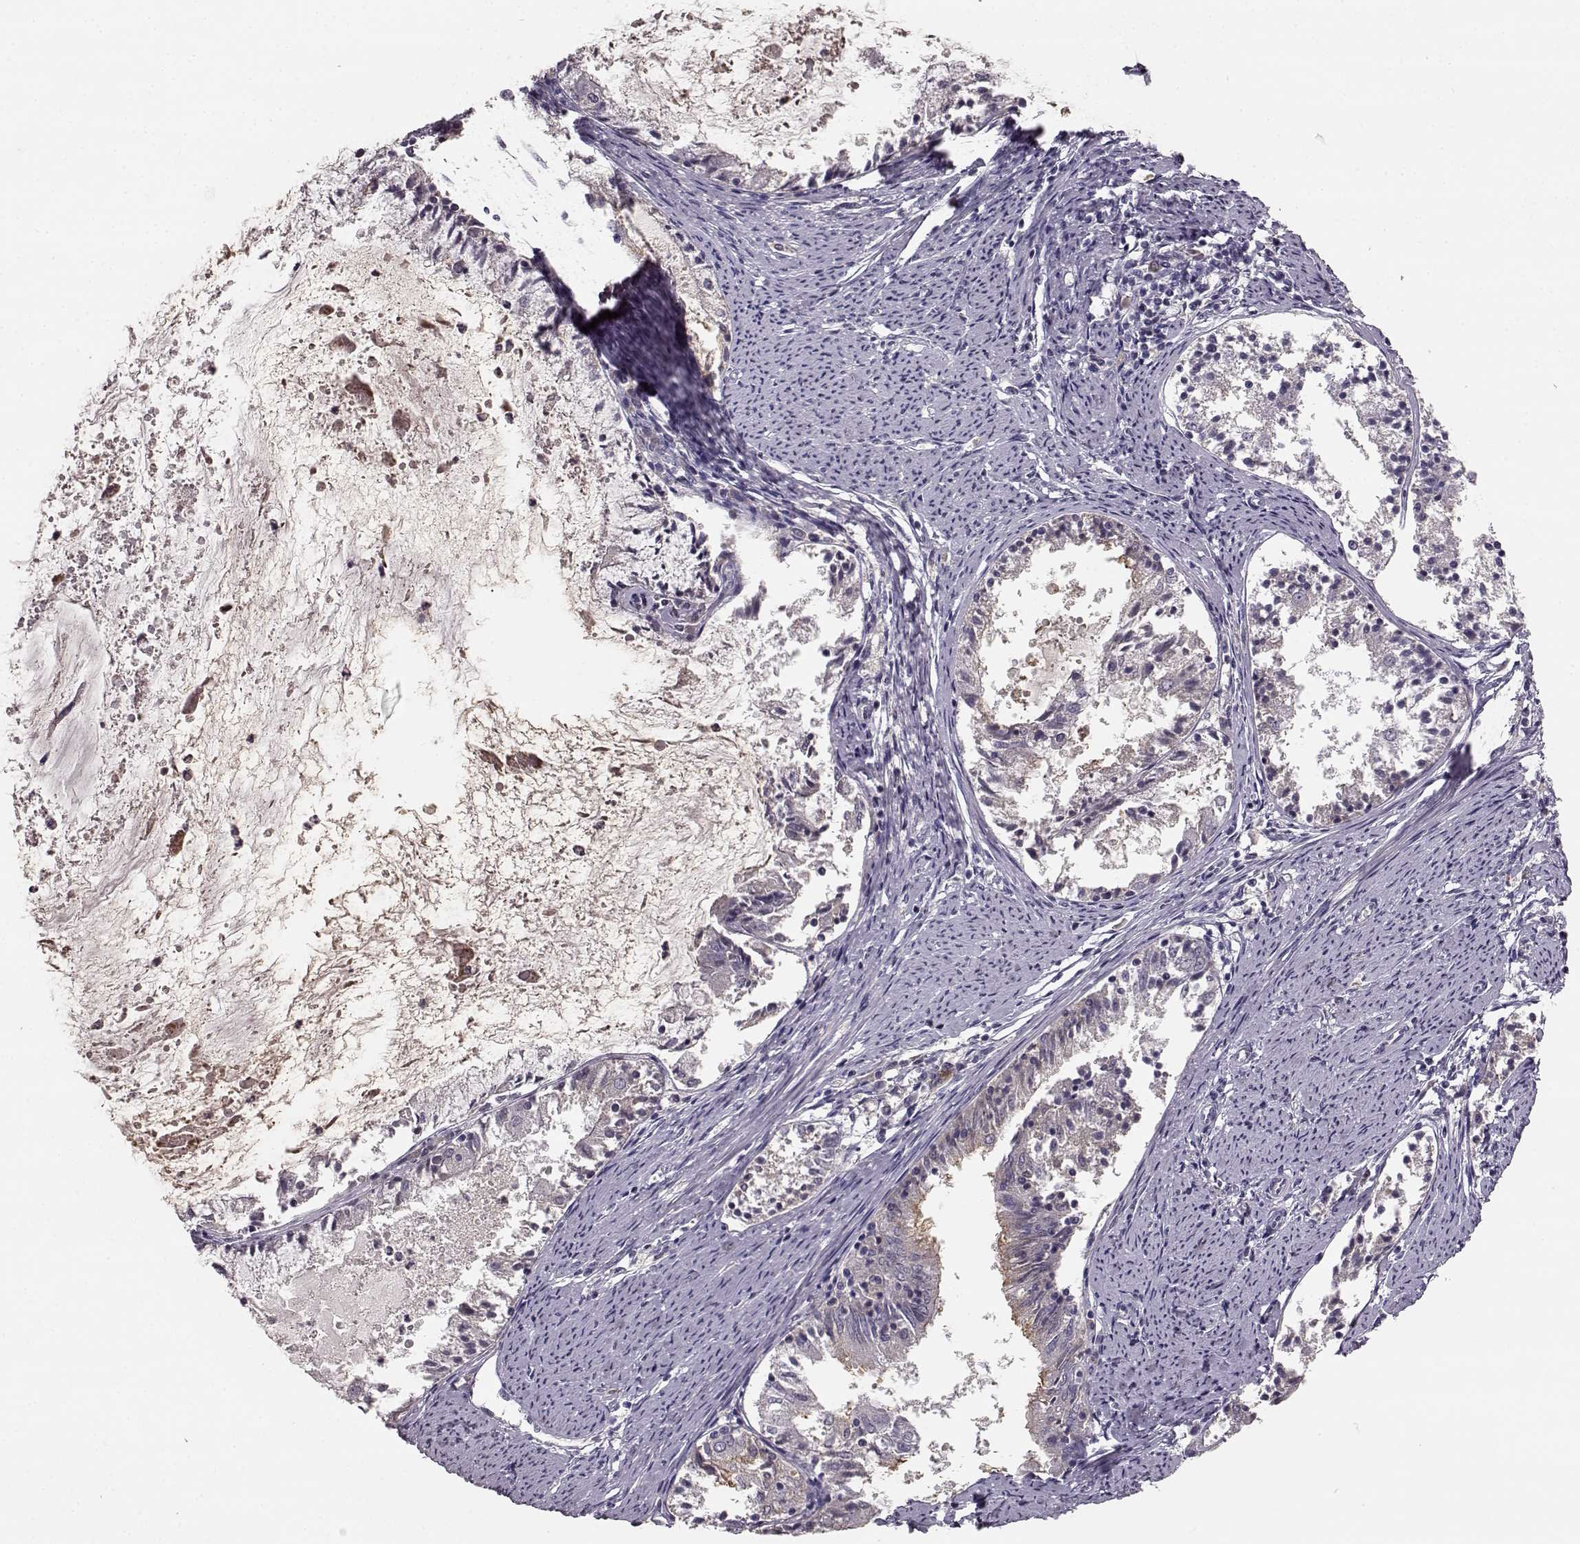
{"staining": {"intensity": "negative", "quantity": "none", "location": "none"}, "tissue": "endometrial cancer", "cell_type": "Tumor cells", "image_type": "cancer", "snomed": [{"axis": "morphology", "description": "Adenocarcinoma, NOS"}, {"axis": "topography", "description": "Endometrium"}], "caption": "The image displays no significant positivity in tumor cells of endometrial cancer (adenocarcinoma).", "gene": "YJEFN3", "patient": {"sex": "female", "age": 57}}